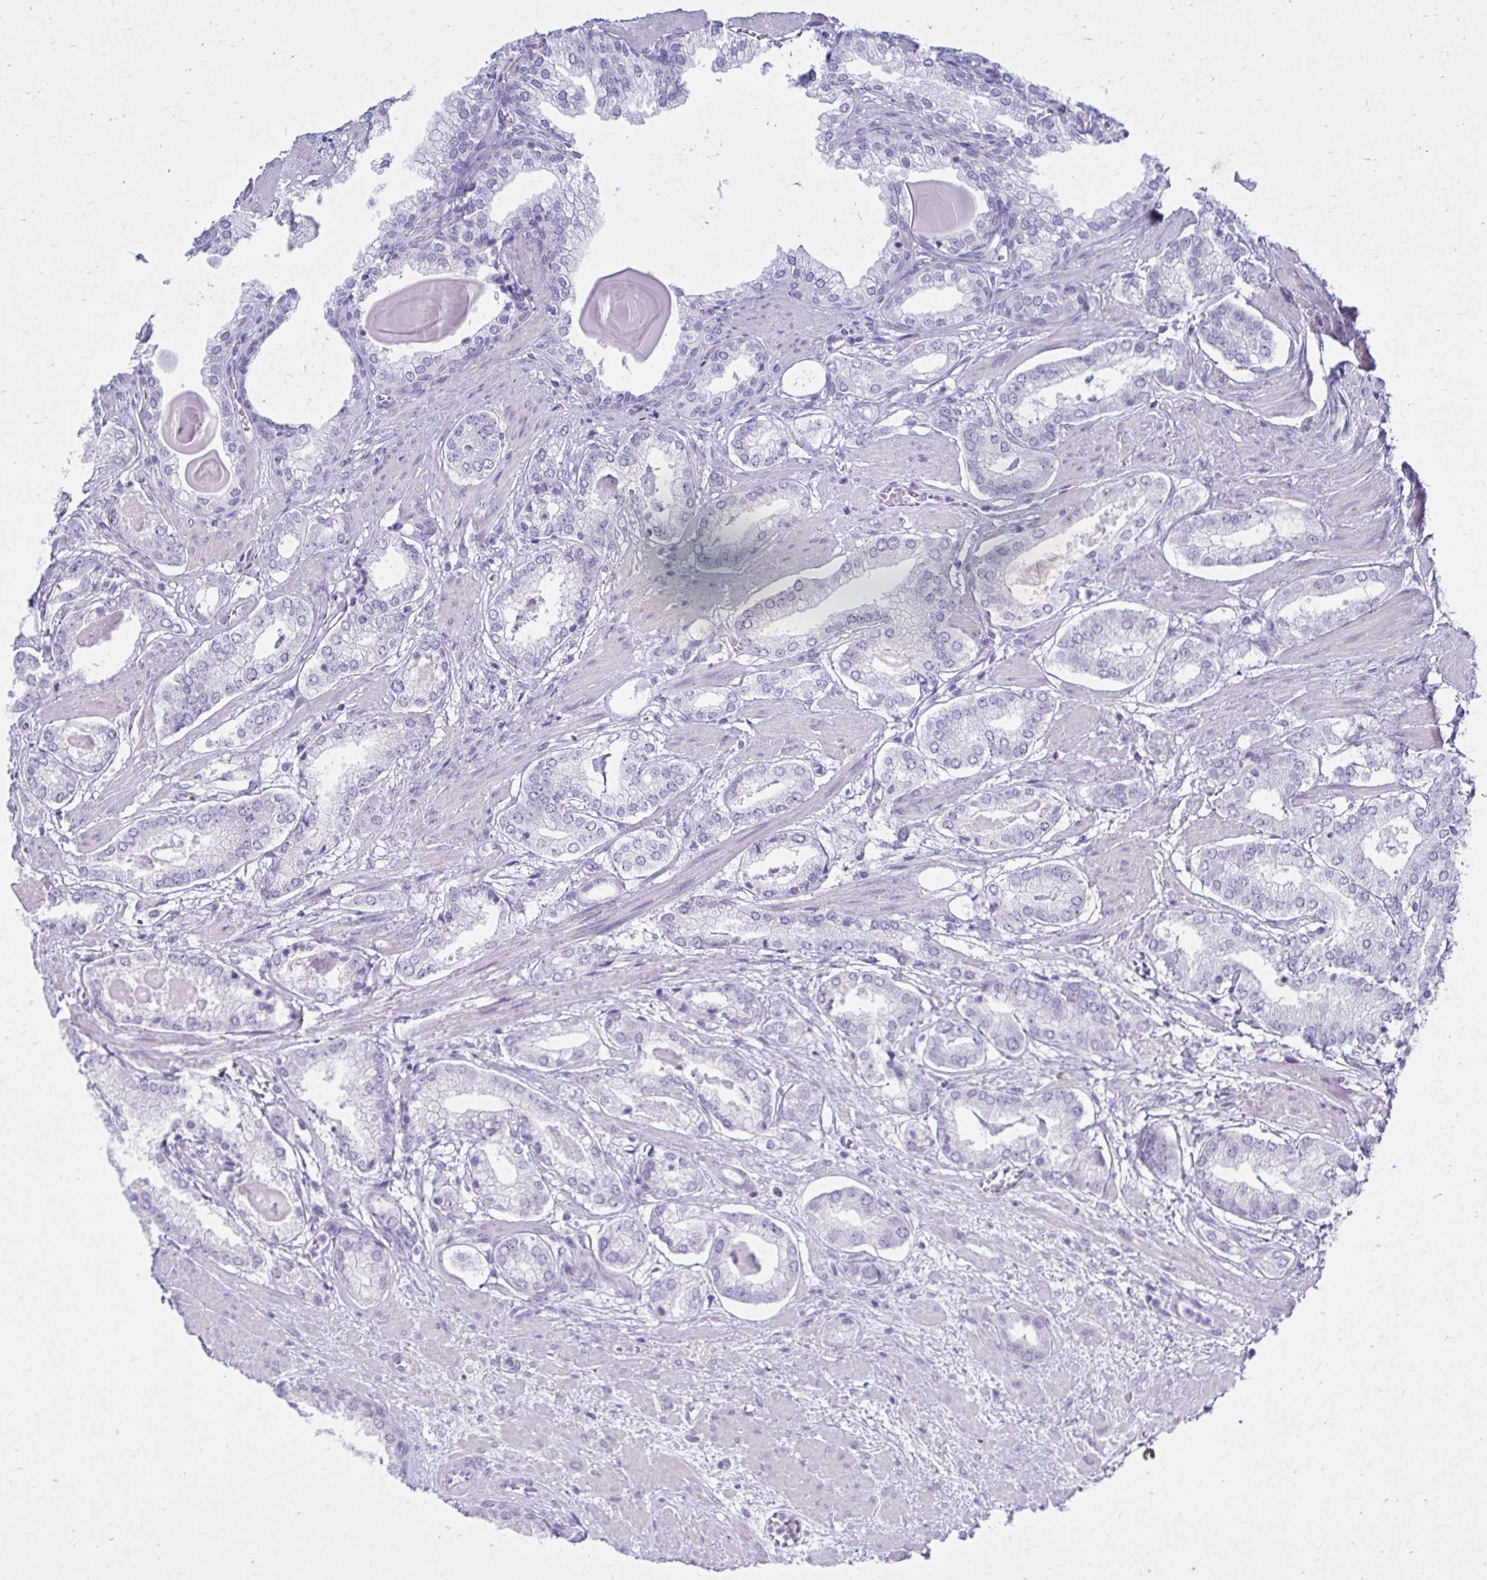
{"staining": {"intensity": "negative", "quantity": "none", "location": "none"}, "tissue": "prostate cancer", "cell_type": "Tumor cells", "image_type": "cancer", "snomed": [{"axis": "morphology", "description": "Adenocarcinoma, Low grade"}, {"axis": "topography", "description": "Prostate"}], "caption": "An image of human low-grade adenocarcinoma (prostate) is negative for staining in tumor cells.", "gene": "ATP4B", "patient": {"sex": "male", "age": 64}}